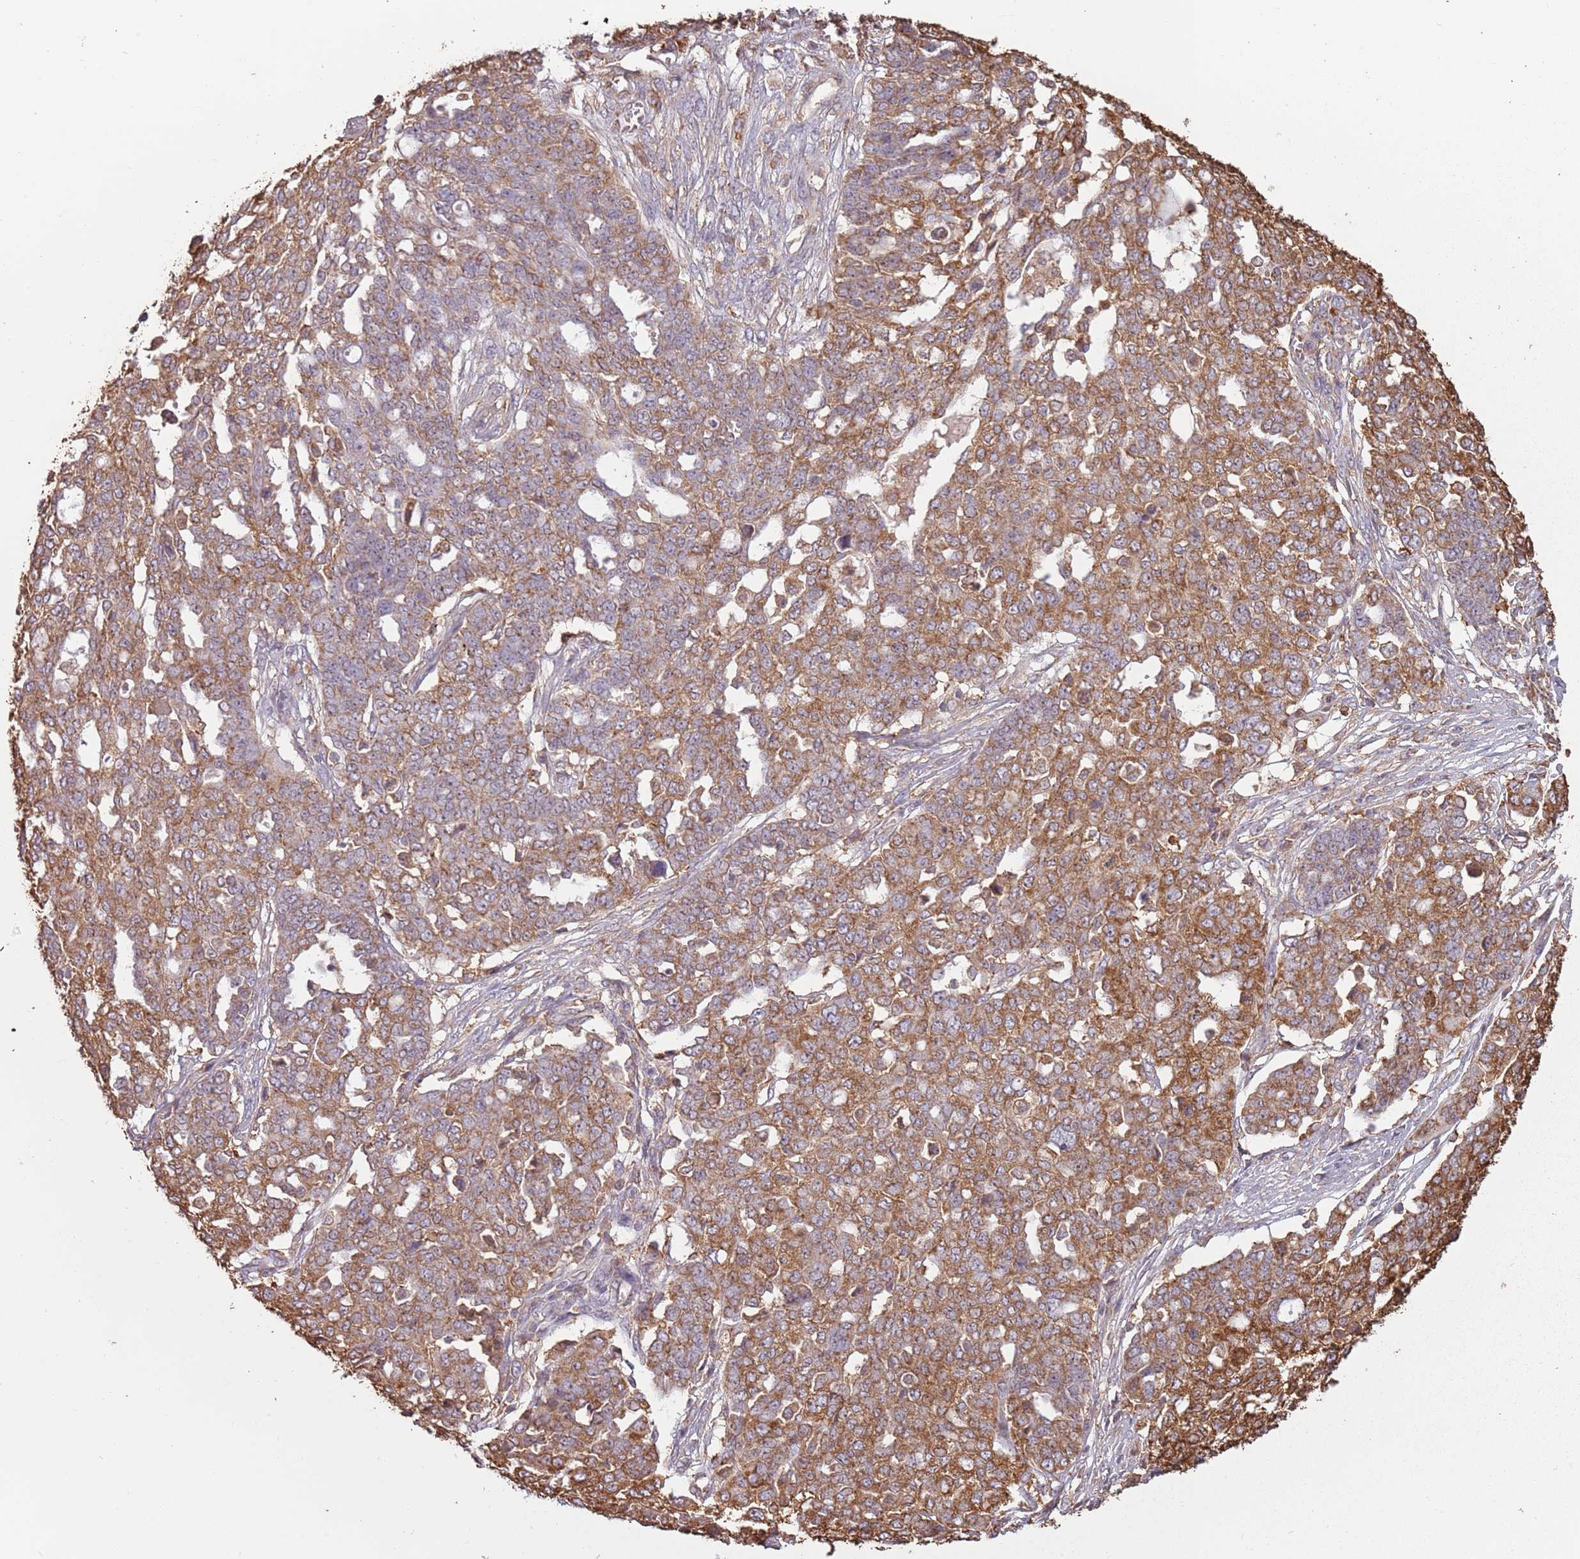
{"staining": {"intensity": "moderate", "quantity": ">75%", "location": "cytoplasmic/membranous"}, "tissue": "ovarian cancer", "cell_type": "Tumor cells", "image_type": "cancer", "snomed": [{"axis": "morphology", "description": "Cystadenocarcinoma, serous, NOS"}, {"axis": "topography", "description": "Soft tissue"}, {"axis": "topography", "description": "Ovary"}], "caption": "An immunohistochemistry (IHC) histopathology image of neoplastic tissue is shown. Protein staining in brown shows moderate cytoplasmic/membranous positivity in ovarian cancer within tumor cells.", "gene": "ATOSB", "patient": {"sex": "female", "age": 57}}